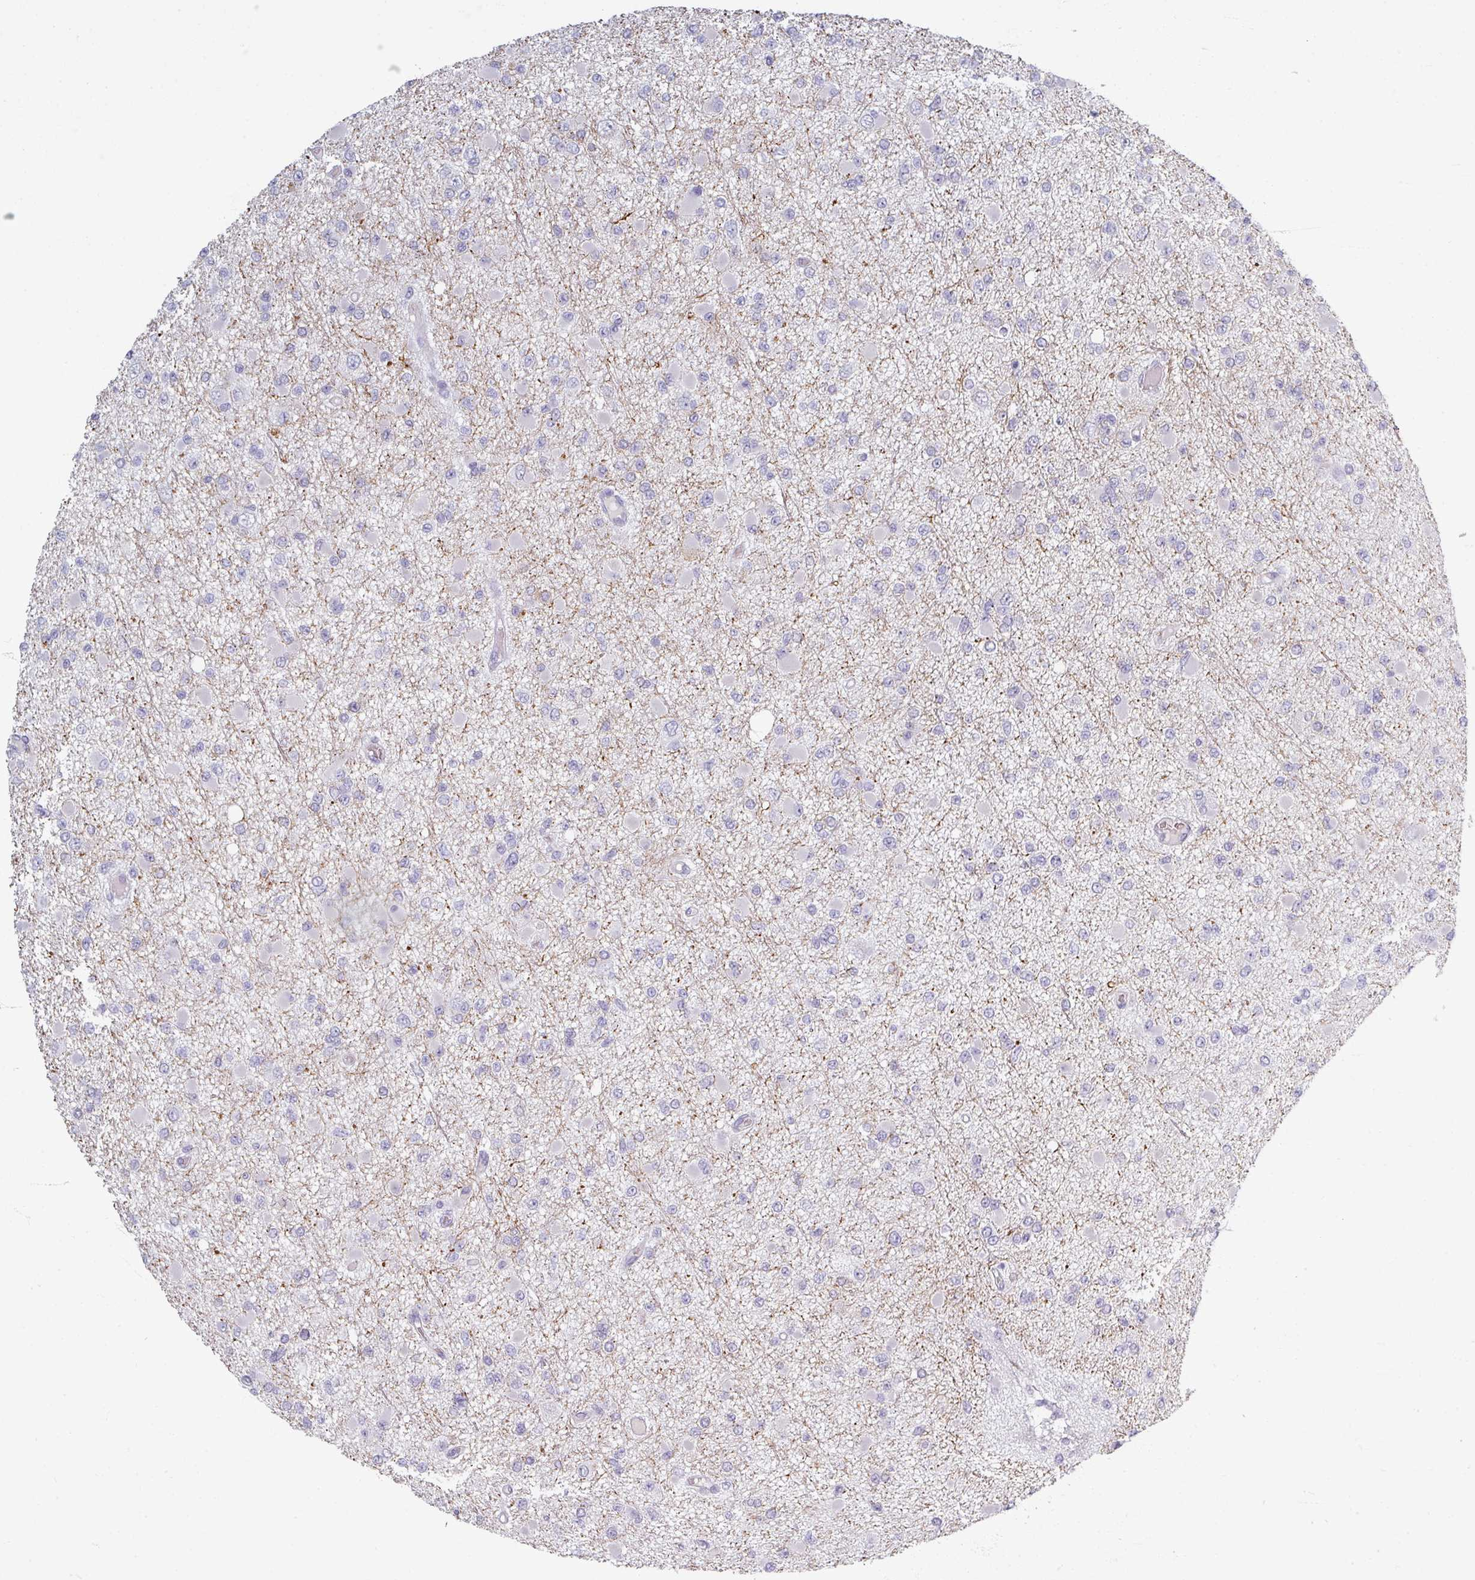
{"staining": {"intensity": "negative", "quantity": "none", "location": "none"}, "tissue": "glioma", "cell_type": "Tumor cells", "image_type": "cancer", "snomed": [{"axis": "morphology", "description": "Glioma, malignant, Low grade"}, {"axis": "topography", "description": "Brain"}], "caption": "High power microscopy micrograph of an immunohistochemistry (IHC) histopathology image of glioma, revealing no significant expression in tumor cells.", "gene": "ZNF878", "patient": {"sex": "female", "age": 22}}